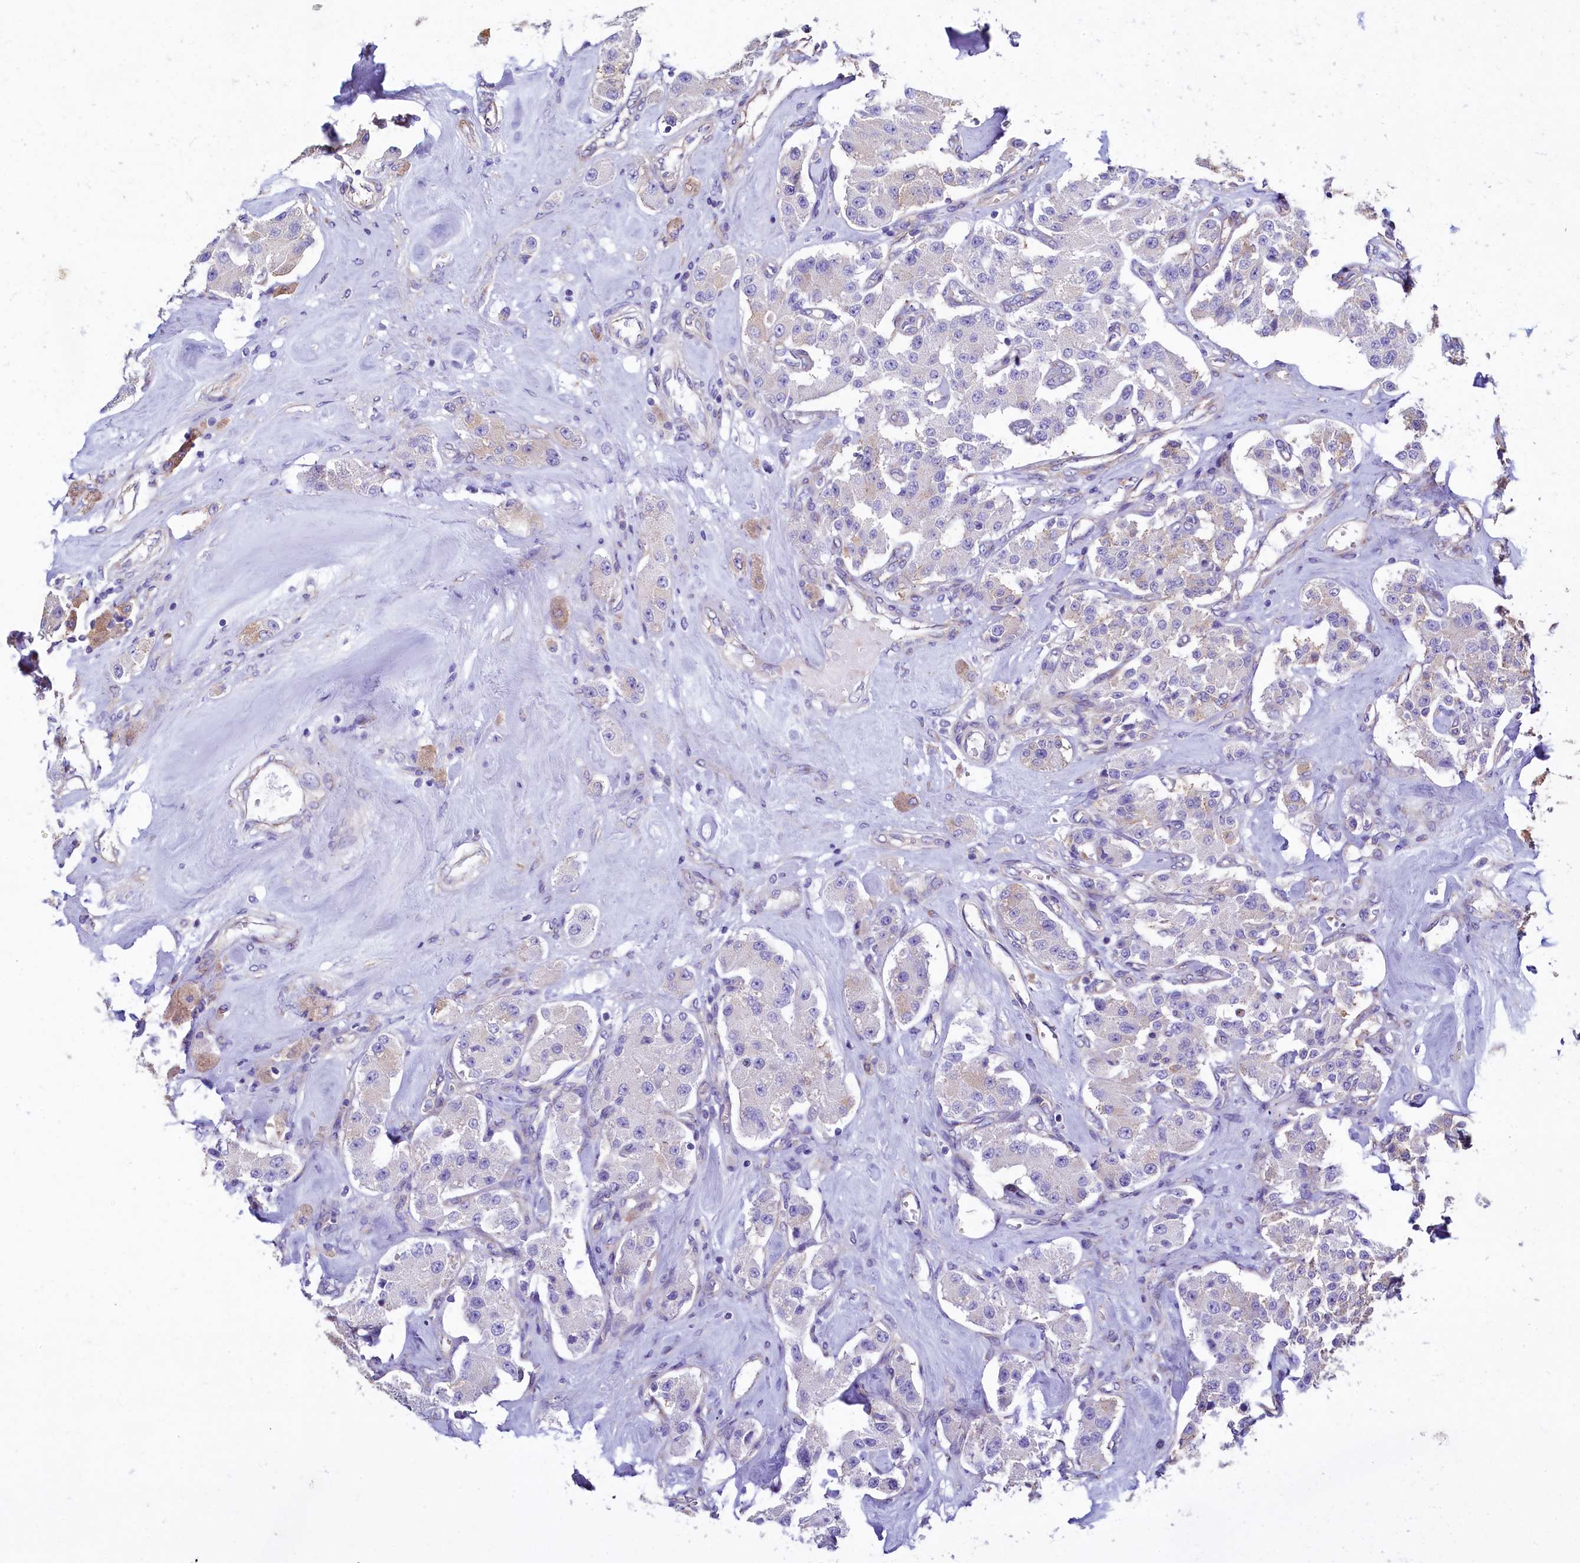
{"staining": {"intensity": "negative", "quantity": "none", "location": "none"}, "tissue": "carcinoid", "cell_type": "Tumor cells", "image_type": "cancer", "snomed": [{"axis": "morphology", "description": "Carcinoid, malignant, NOS"}, {"axis": "topography", "description": "Pancreas"}], "caption": "The photomicrograph shows no significant expression in tumor cells of carcinoid (malignant).", "gene": "GPR21", "patient": {"sex": "male", "age": 41}}